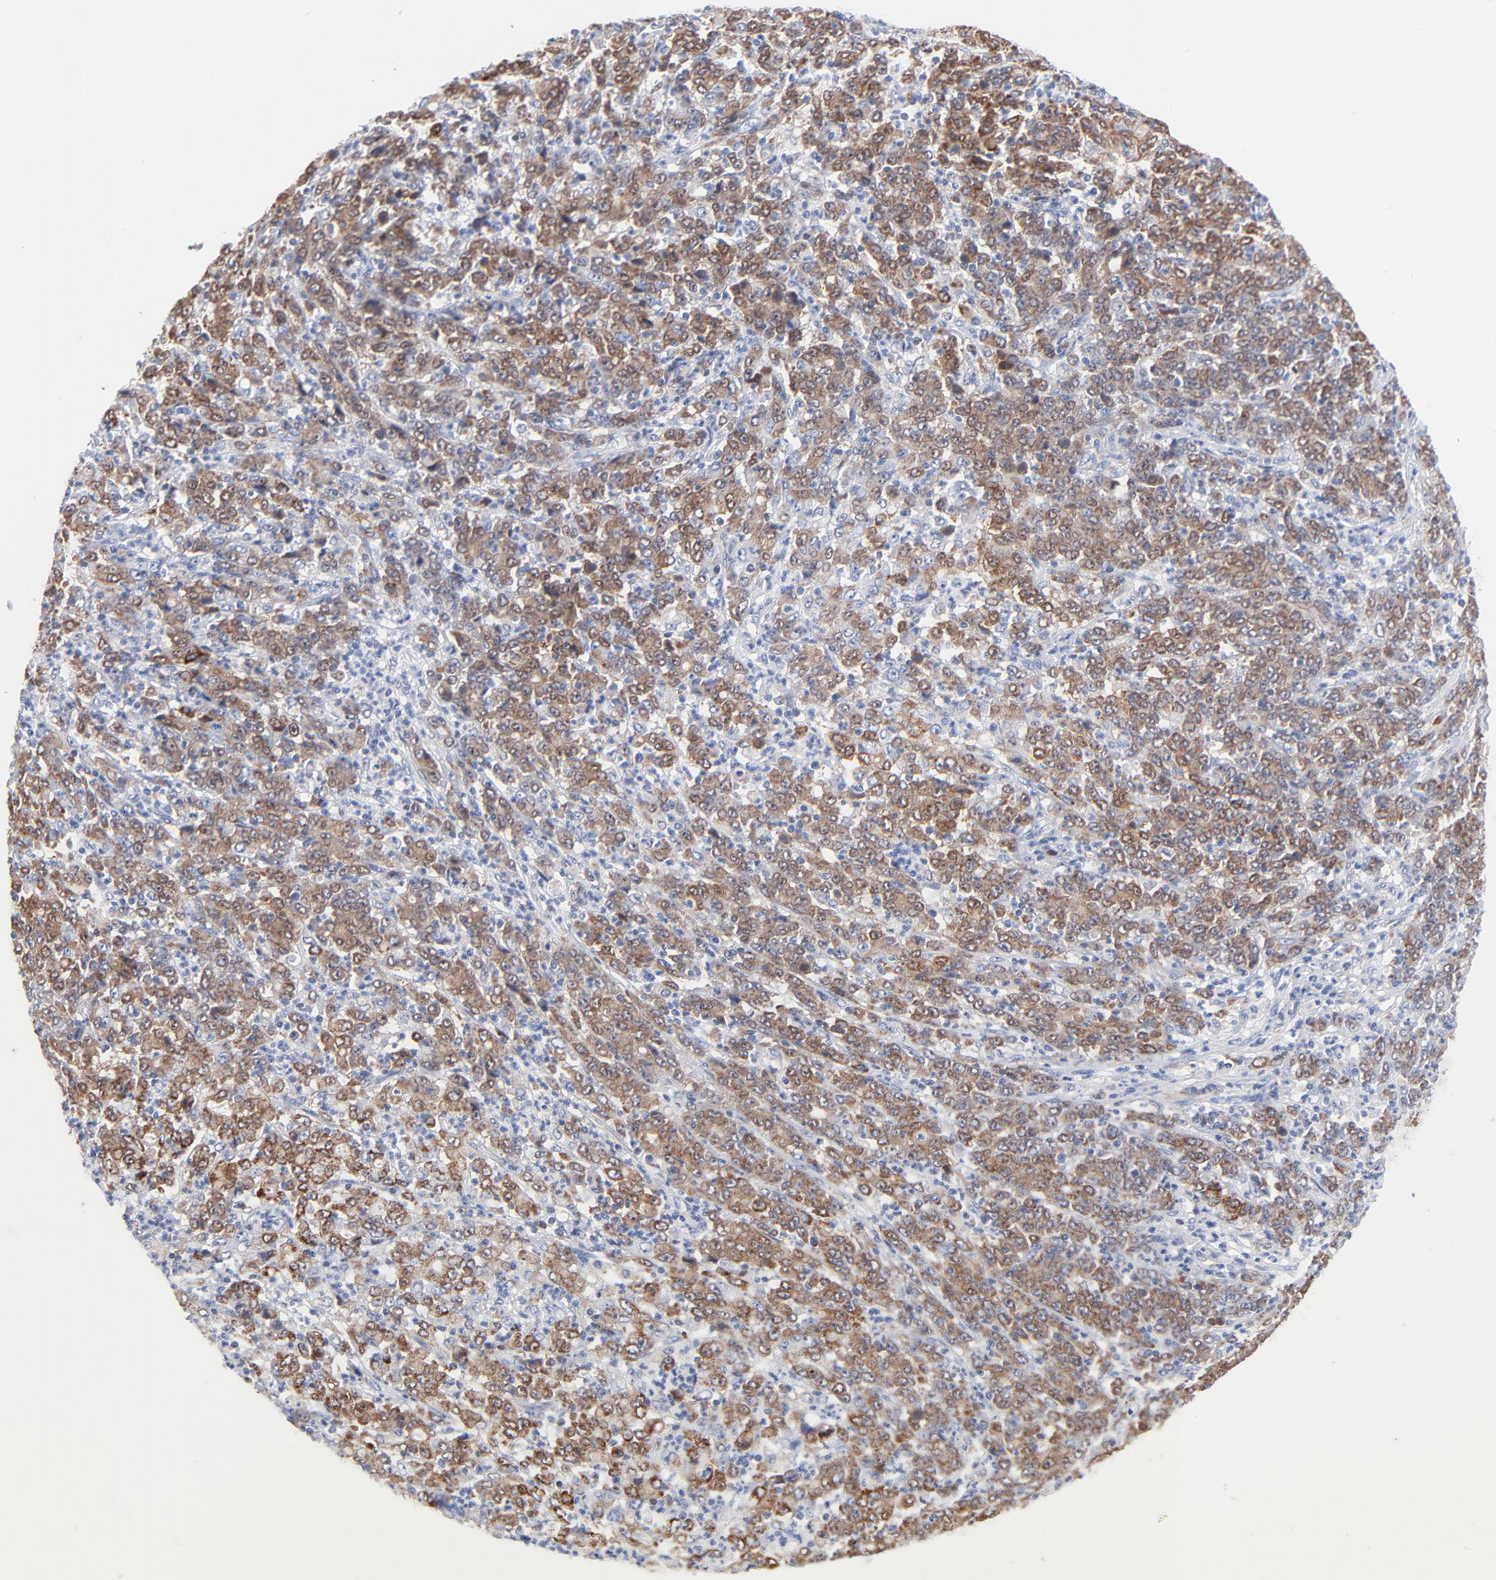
{"staining": {"intensity": "moderate", "quantity": ">75%", "location": "cytoplasmic/membranous"}, "tissue": "stomach cancer", "cell_type": "Tumor cells", "image_type": "cancer", "snomed": [{"axis": "morphology", "description": "Adenocarcinoma, NOS"}, {"axis": "topography", "description": "Stomach, lower"}], "caption": "Immunohistochemical staining of human stomach cancer (adenocarcinoma) exhibits moderate cytoplasmic/membranous protein positivity in approximately >75% of tumor cells.", "gene": "CHCHD10", "patient": {"sex": "female", "age": 71}}